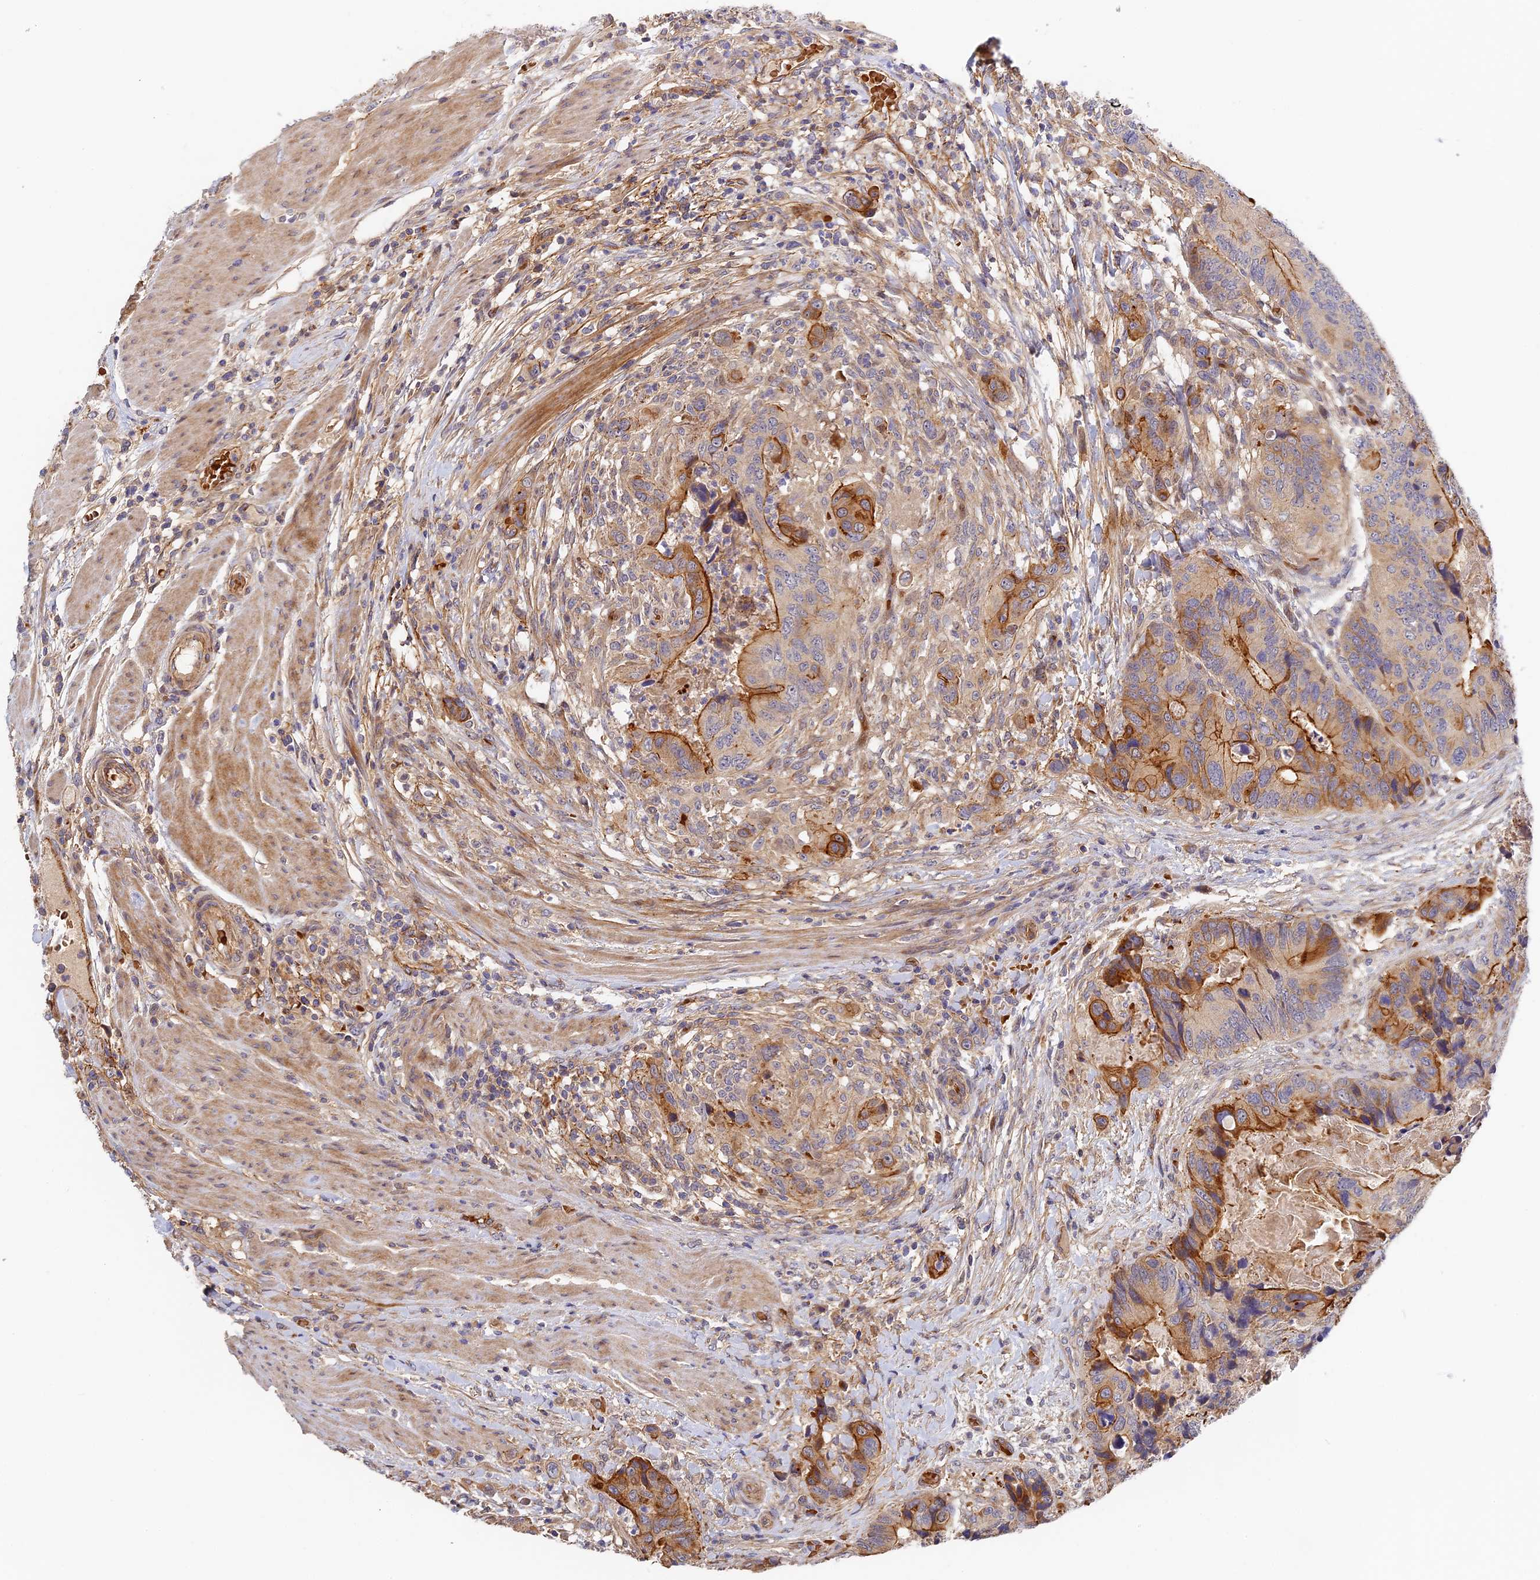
{"staining": {"intensity": "moderate", "quantity": "25%-75%", "location": "cytoplasmic/membranous"}, "tissue": "colorectal cancer", "cell_type": "Tumor cells", "image_type": "cancer", "snomed": [{"axis": "morphology", "description": "Adenocarcinoma, NOS"}, {"axis": "topography", "description": "Colon"}], "caption": "Colorectal cancer (adenocarcinoma) stained with a brown dye reveals moderate cytoplasmic/membranous positive expression in approximately 25%-75% of tumor cells.", "gene": "MISP3", "patient": {"sex": "male", "age": 84}}